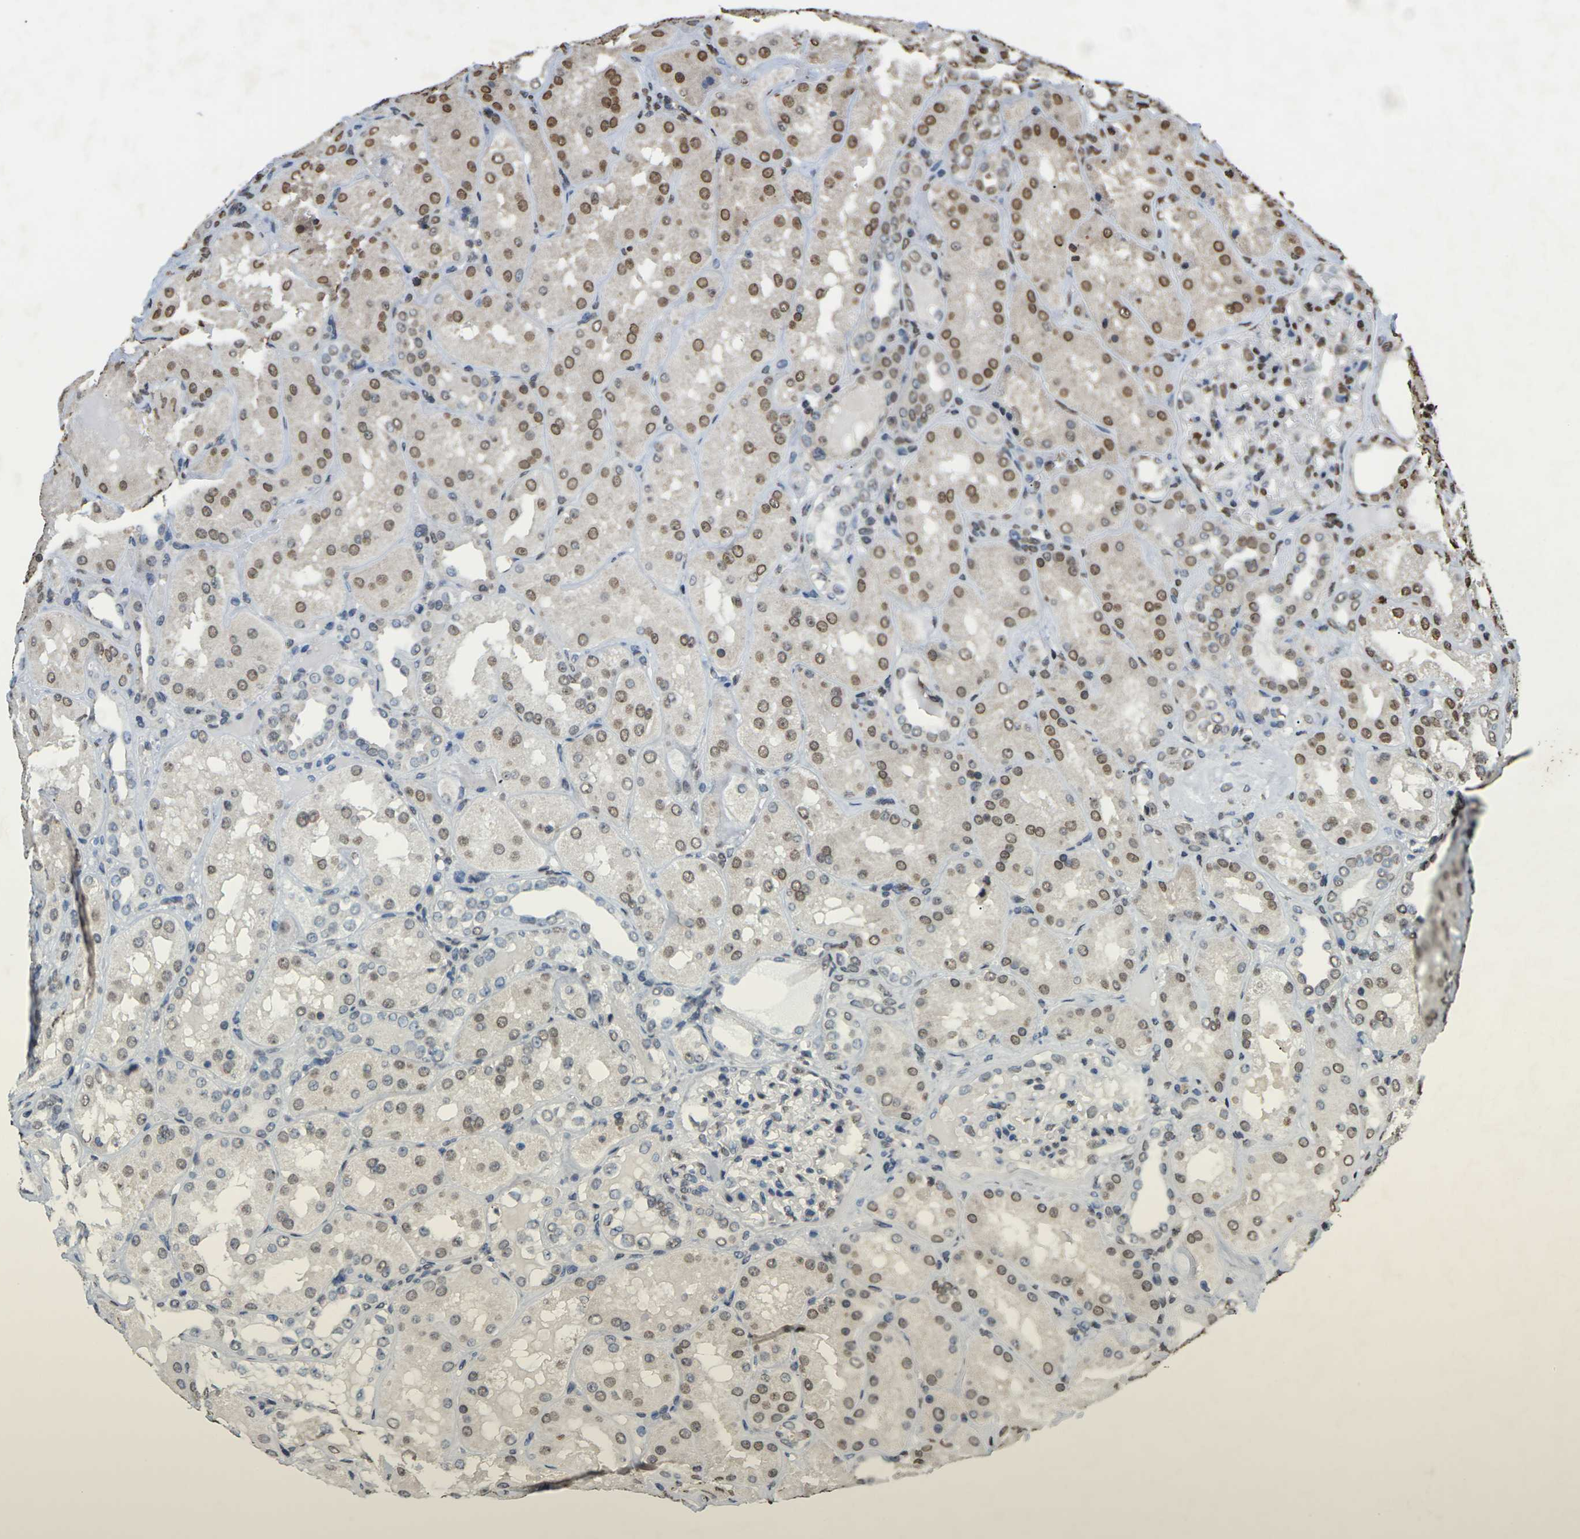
{"staining": {"intensity": "moderate", "quantity": "25%-75%", "location": "nuclear"}, "tissue": "kidney", "cell_type": "Cells in glomeruli", "image_type": "normal", "snomed": [{"axis": "morphology", "description": "Normal tissue, NOS"}, {"axis": "topography", "description": "Kidney"}], "caption": "Kidney stained with immunohistochemistry (IHC) exhibits moderate nuclear positivity in approximately 25%-75% of cells in glomeruli.", "gene": "EMSY", "patient": {"sex": "female", "age": 56}}